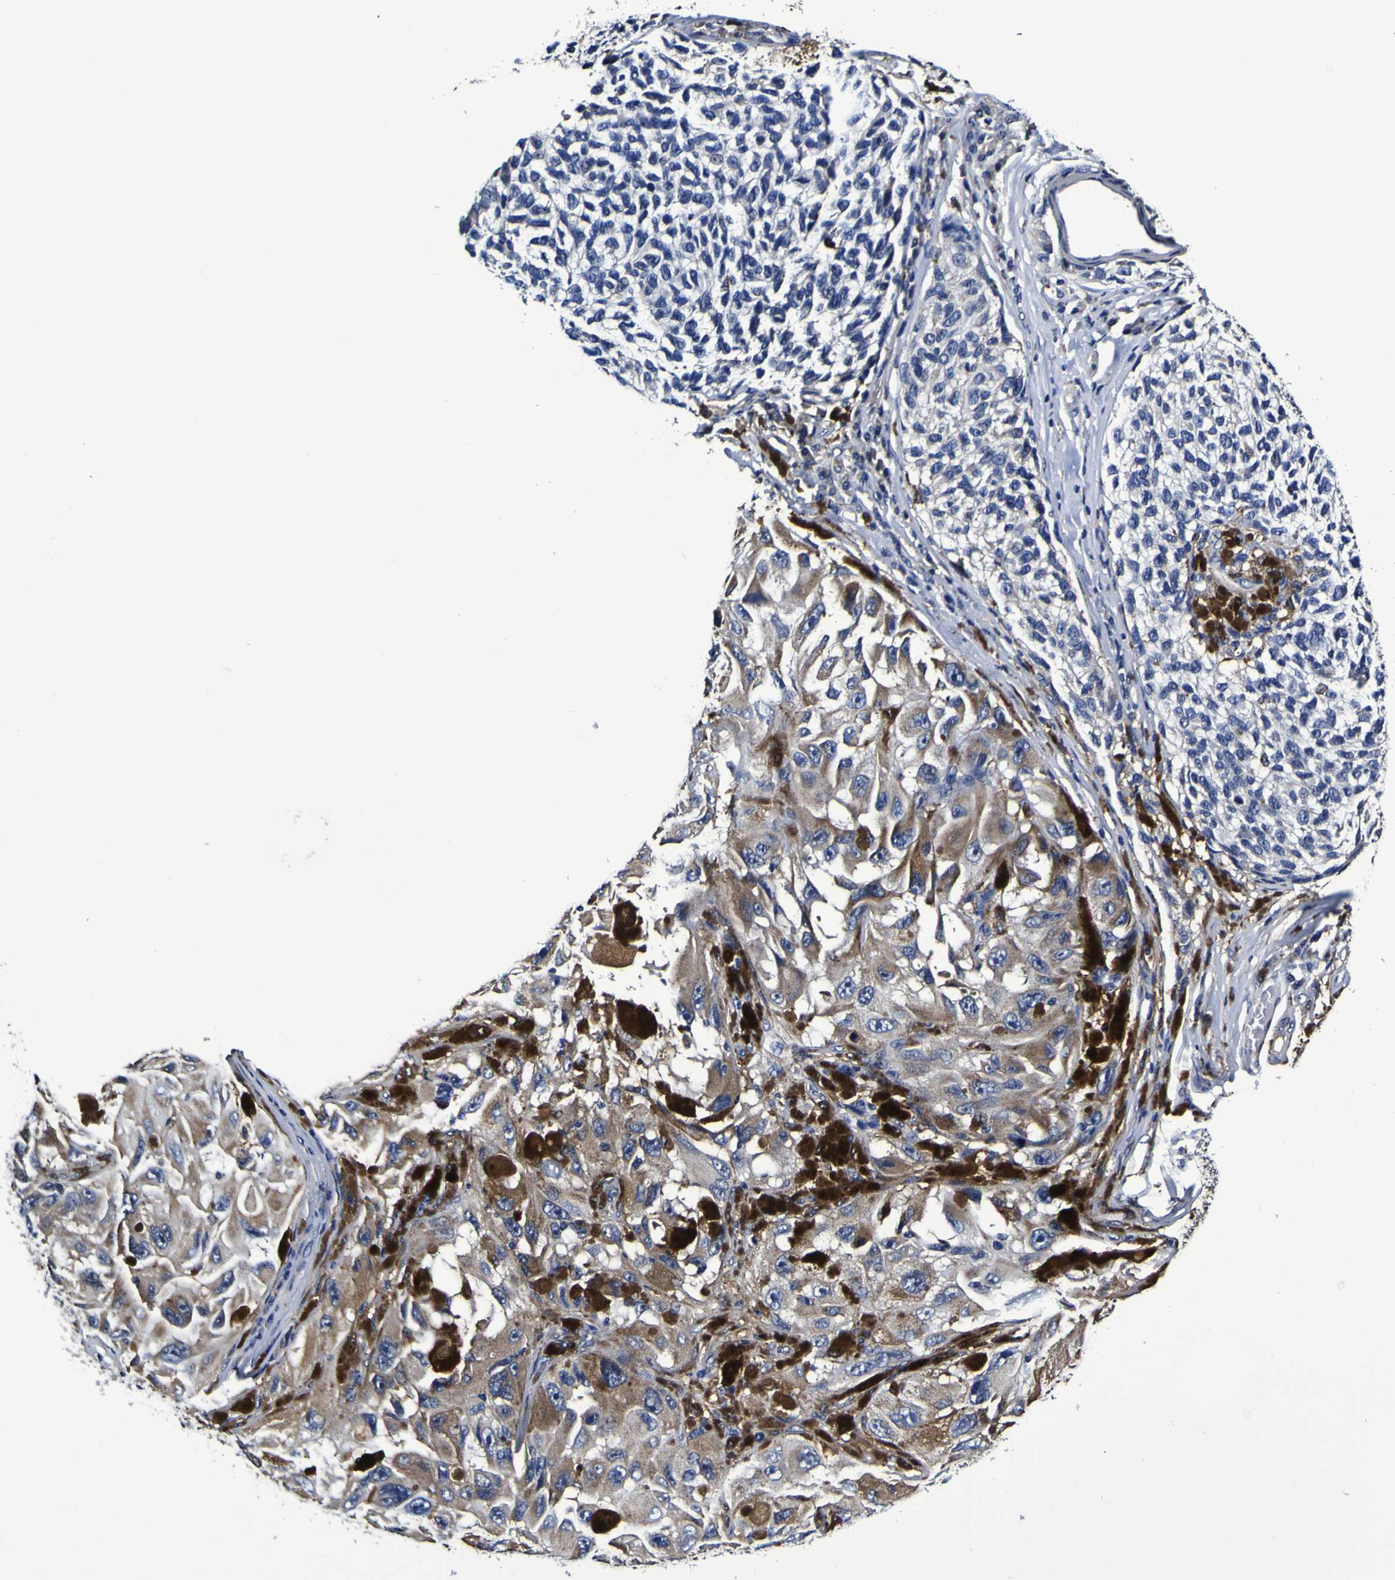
{"staining": {"intensity": "weak", "quantity": "25%-75%", "location": "cytoplasmic/membranous"}, "tissue": "melanoma", "cell_type": "Tumor cells", "image_type": "cancer", "snomed": [{"axis": "morphology", "description": "Malignant melanoma, NOS"}, {"axis": "topography", "description": "Skin"}], "caption": "This is a photomicrograph of immunohistochemistry staining of malignant melanoma, which shows weak positivity in the cytoplasmic/membranous of tumor cells.", "gene": "GPX1", "patient": {"sex": "female", "age": 73}}